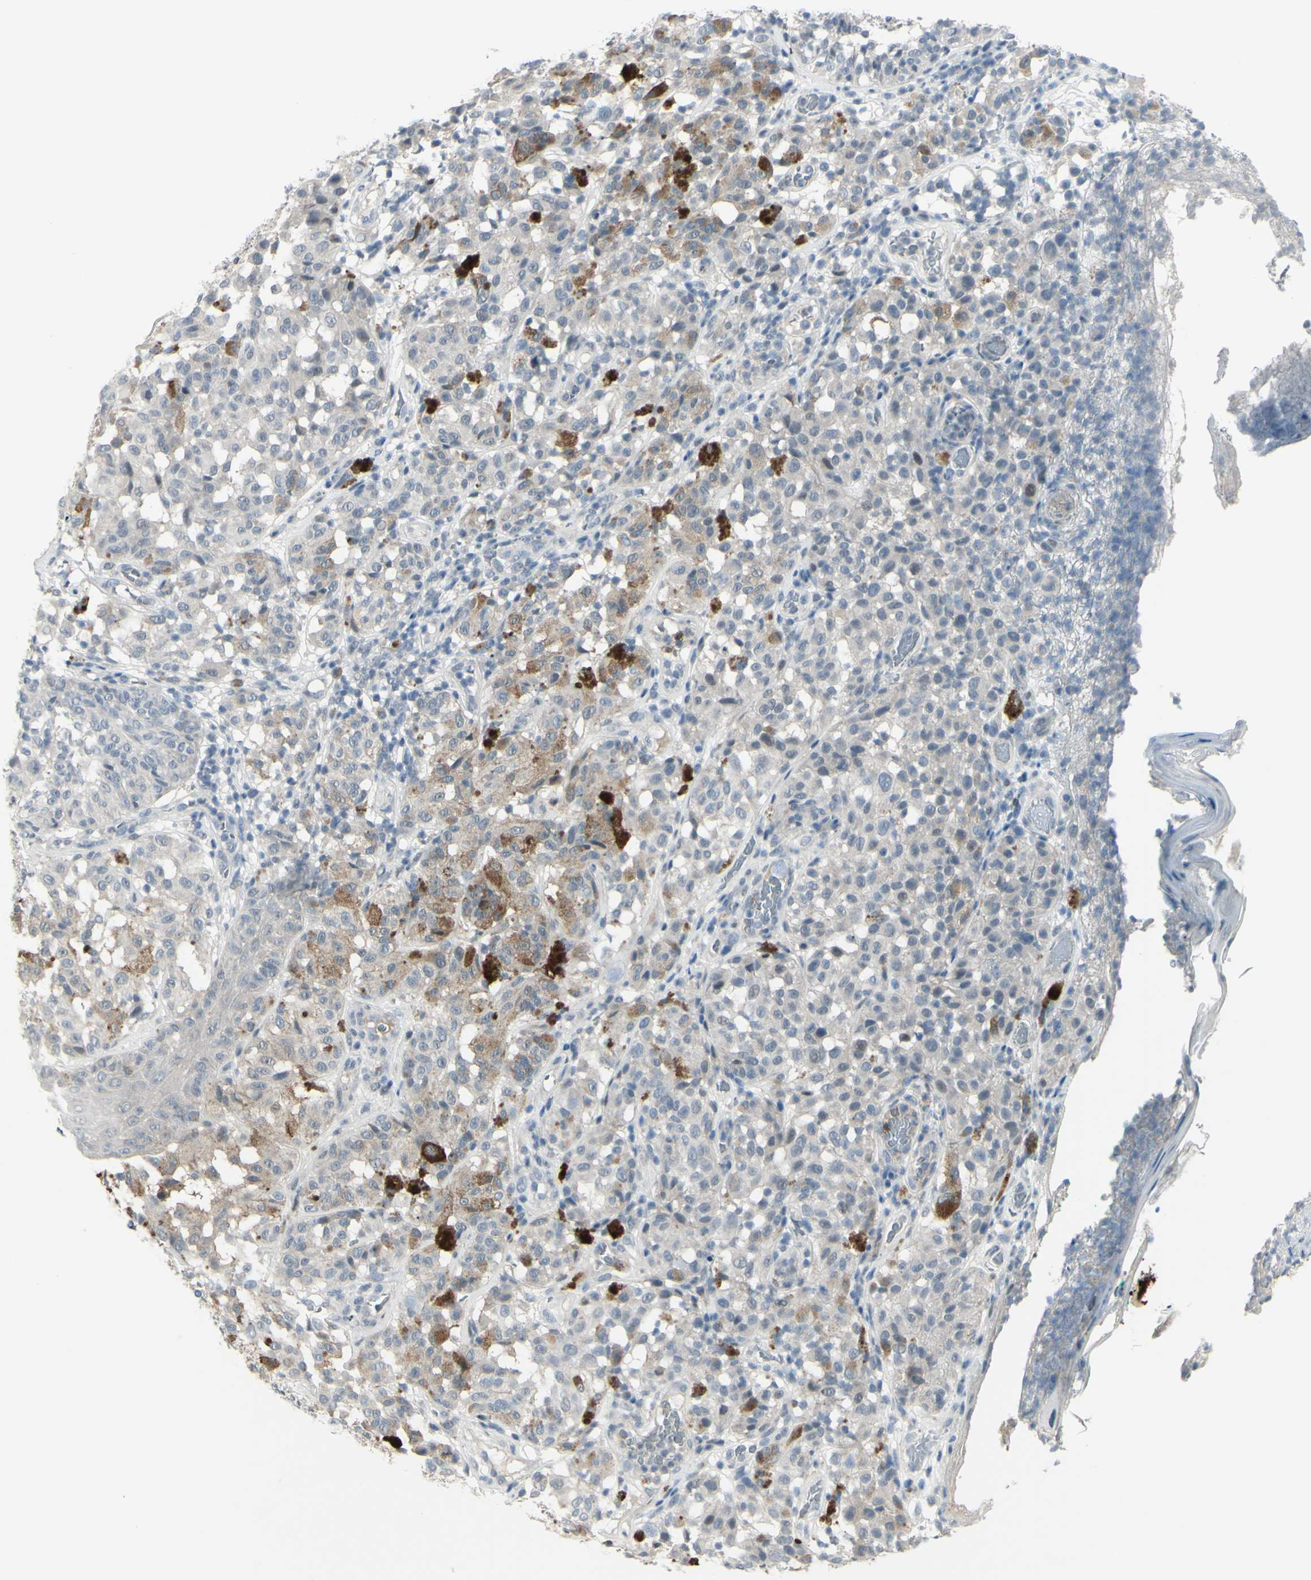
{"staining": {"intensity": "moderate", "quantity": "25%-75%", "location": "cytoplasmic/membranous"}, "tissue": "melanoma", "cell_type": "Tumor cells", "image_type": "cancer", "snomed": [{"axis": "morphology", "description": "Malignant melanoma, NOS"}, {"axis": "topography", "description": "Skin"}], "caption": "The photomicrograph shows a brown stain indicating the presence of a protein in the cytoplasmic/membranous of tumor cells in melanoma. Immunohistochemistry stains the protein in brown and the nuclei are stained blue.", "gene": "ETNK1", "patient": {"sex": "female", "age": 46}}